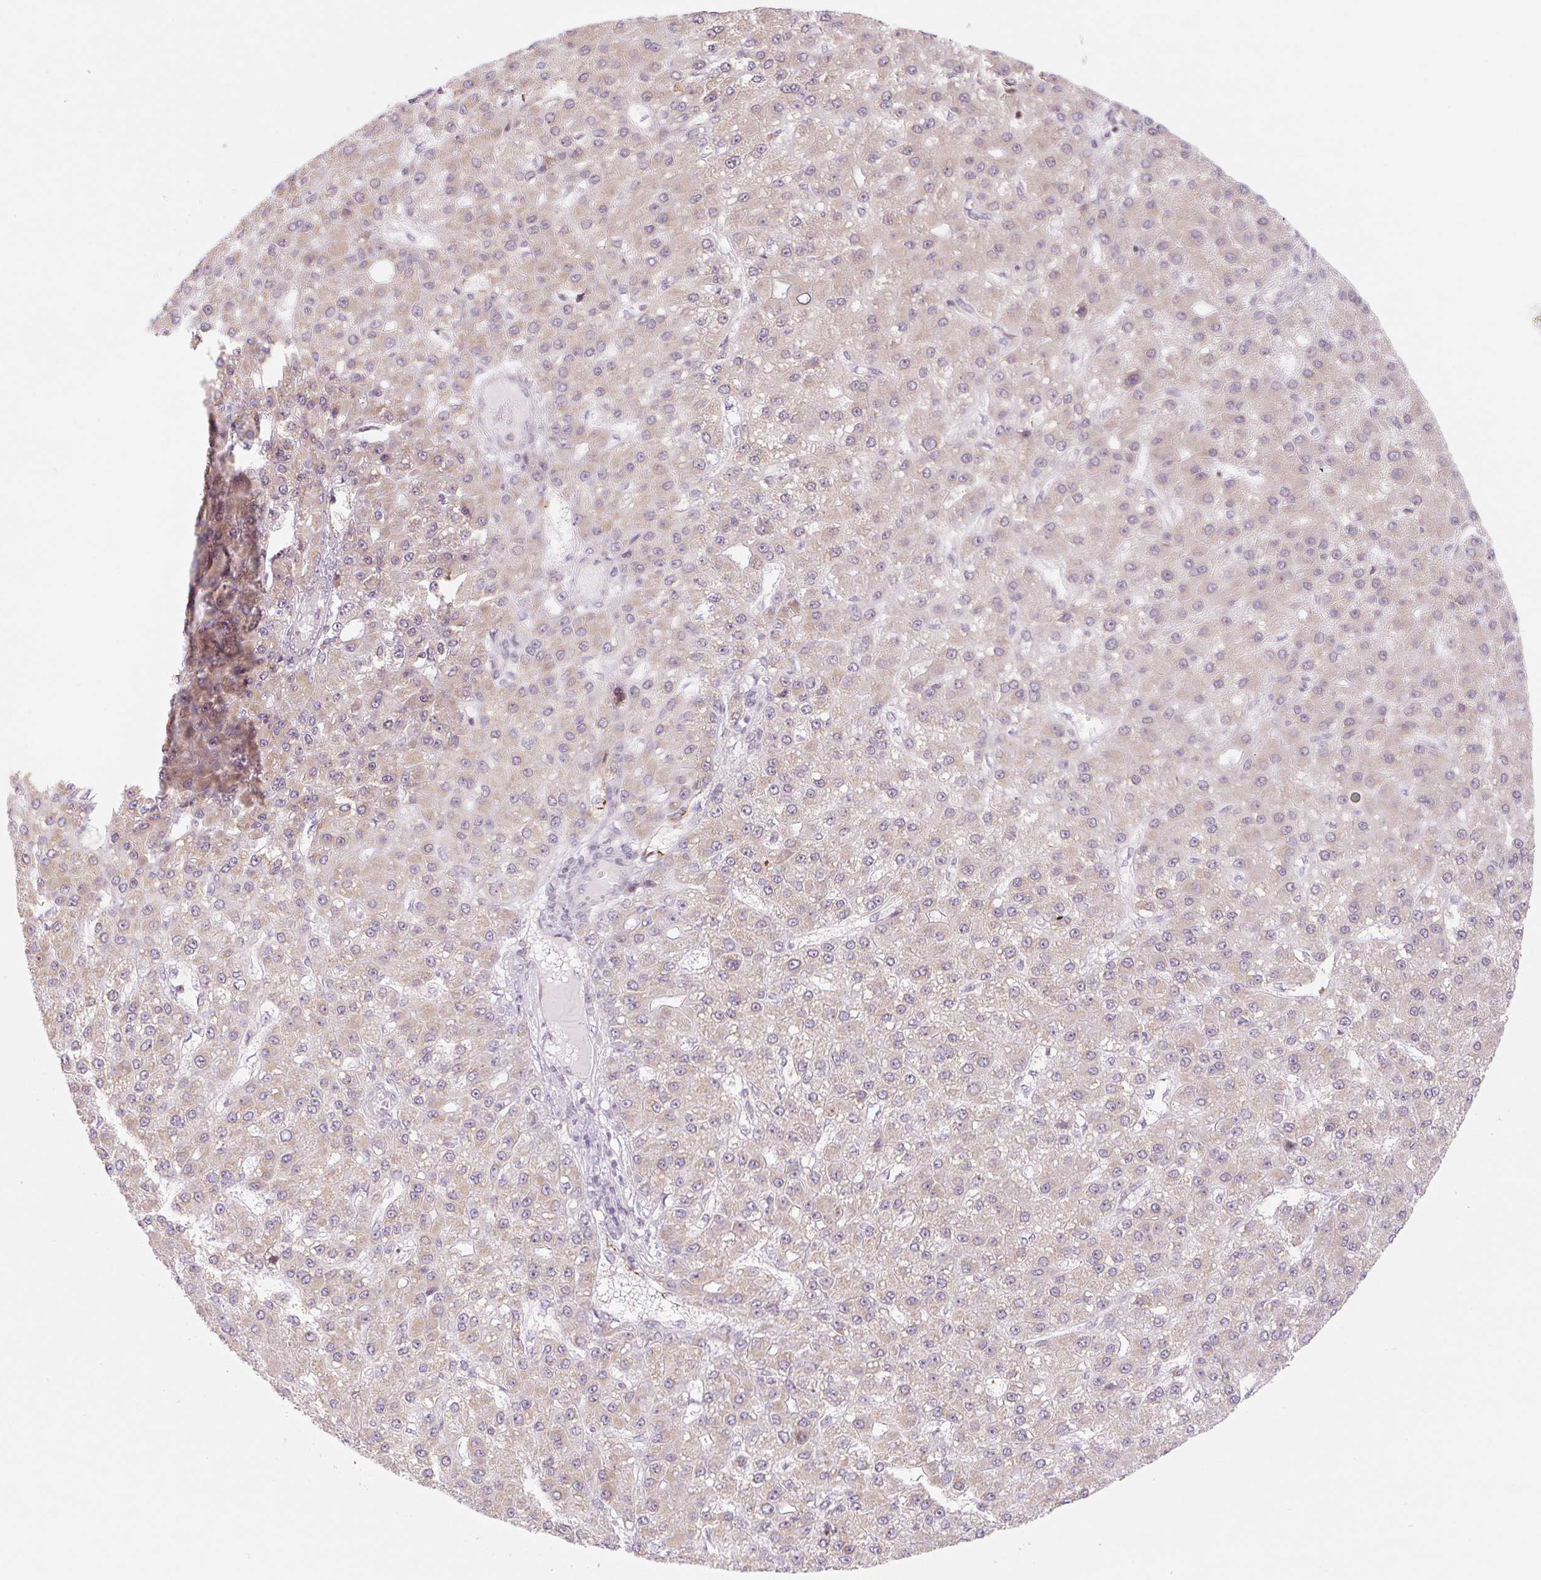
{"staining": {"intensity": "weak", "quantity": ">75%", "location": "cytoplasmic/membranous"}, "tissue": "liver cancer", "cell_type": "Tumor cells", "image_type": "cancer", "snomed": [{"axis": "morphology", "description": "Carcinoma, Hepatocellular, NOS"}, {"axis": "topography", "description": "Liver"}], "caption": "The image shows staining of hepatocellular carcinoma (liver), revealing weak cytoplasmic/membranous protein expression (brown color) within tumor cells.", "gene": "CASKIN1", "patient": {"sex": "male", "age": 67}}